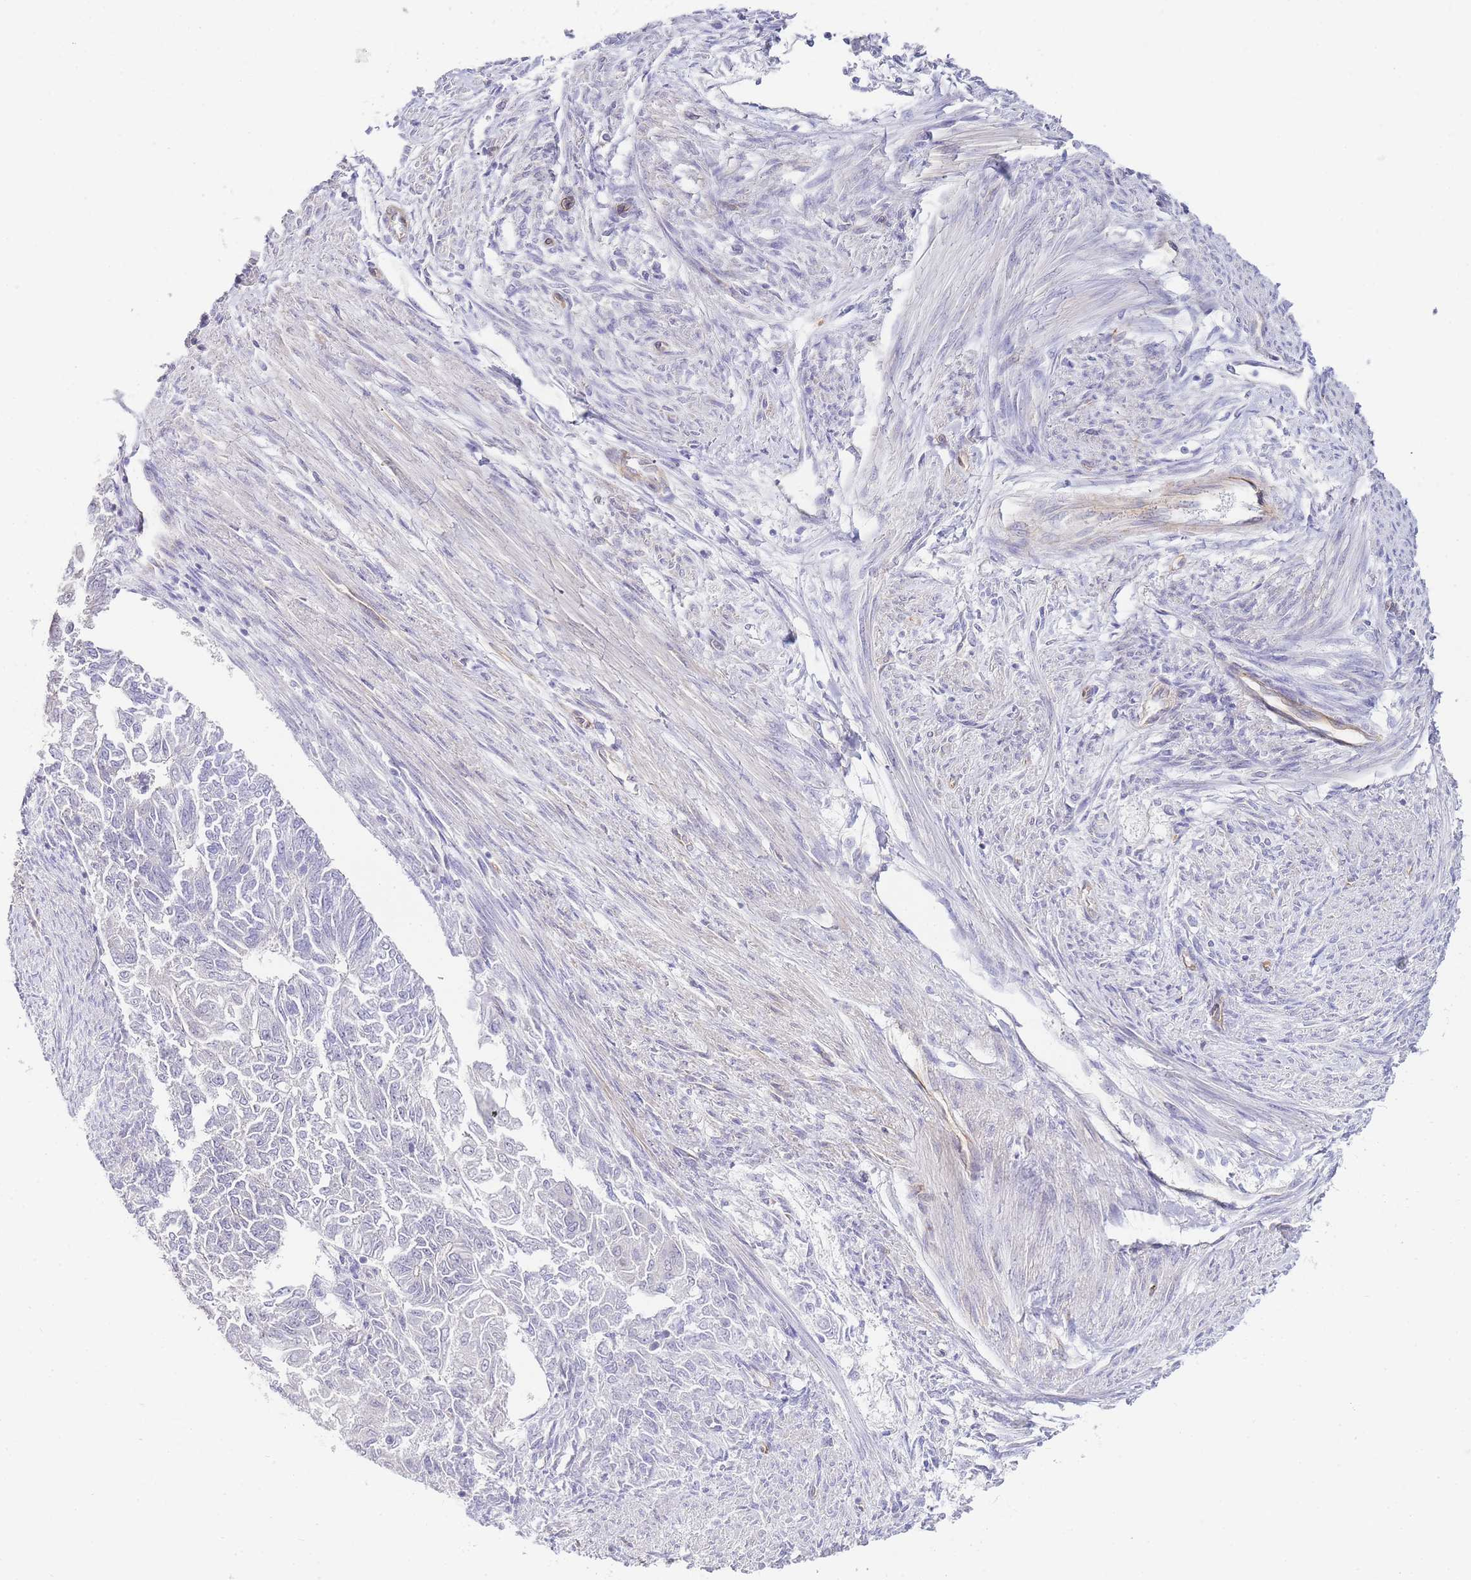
{"staining": {"intensity": "negative", "quantity": "none", "location": "none"}, "tissue": "endometrial cancer", "cell_type": "Tumor cells", "image_type": "cancer", "snomed": [{"axis": "morphology", "description": "Adenocarcinoma, NOS"}, {"axis": "topography", "description": "Endometrium"}], "caption": "An immunohistochemistry (IHC) image of adenocarcinoma (endometrial) is shown. There is no staining in tumor cells of adenocarcinoma (endometrial).", "gene": "PDCD7", "patient": {"sex": "female", "age": 32}}